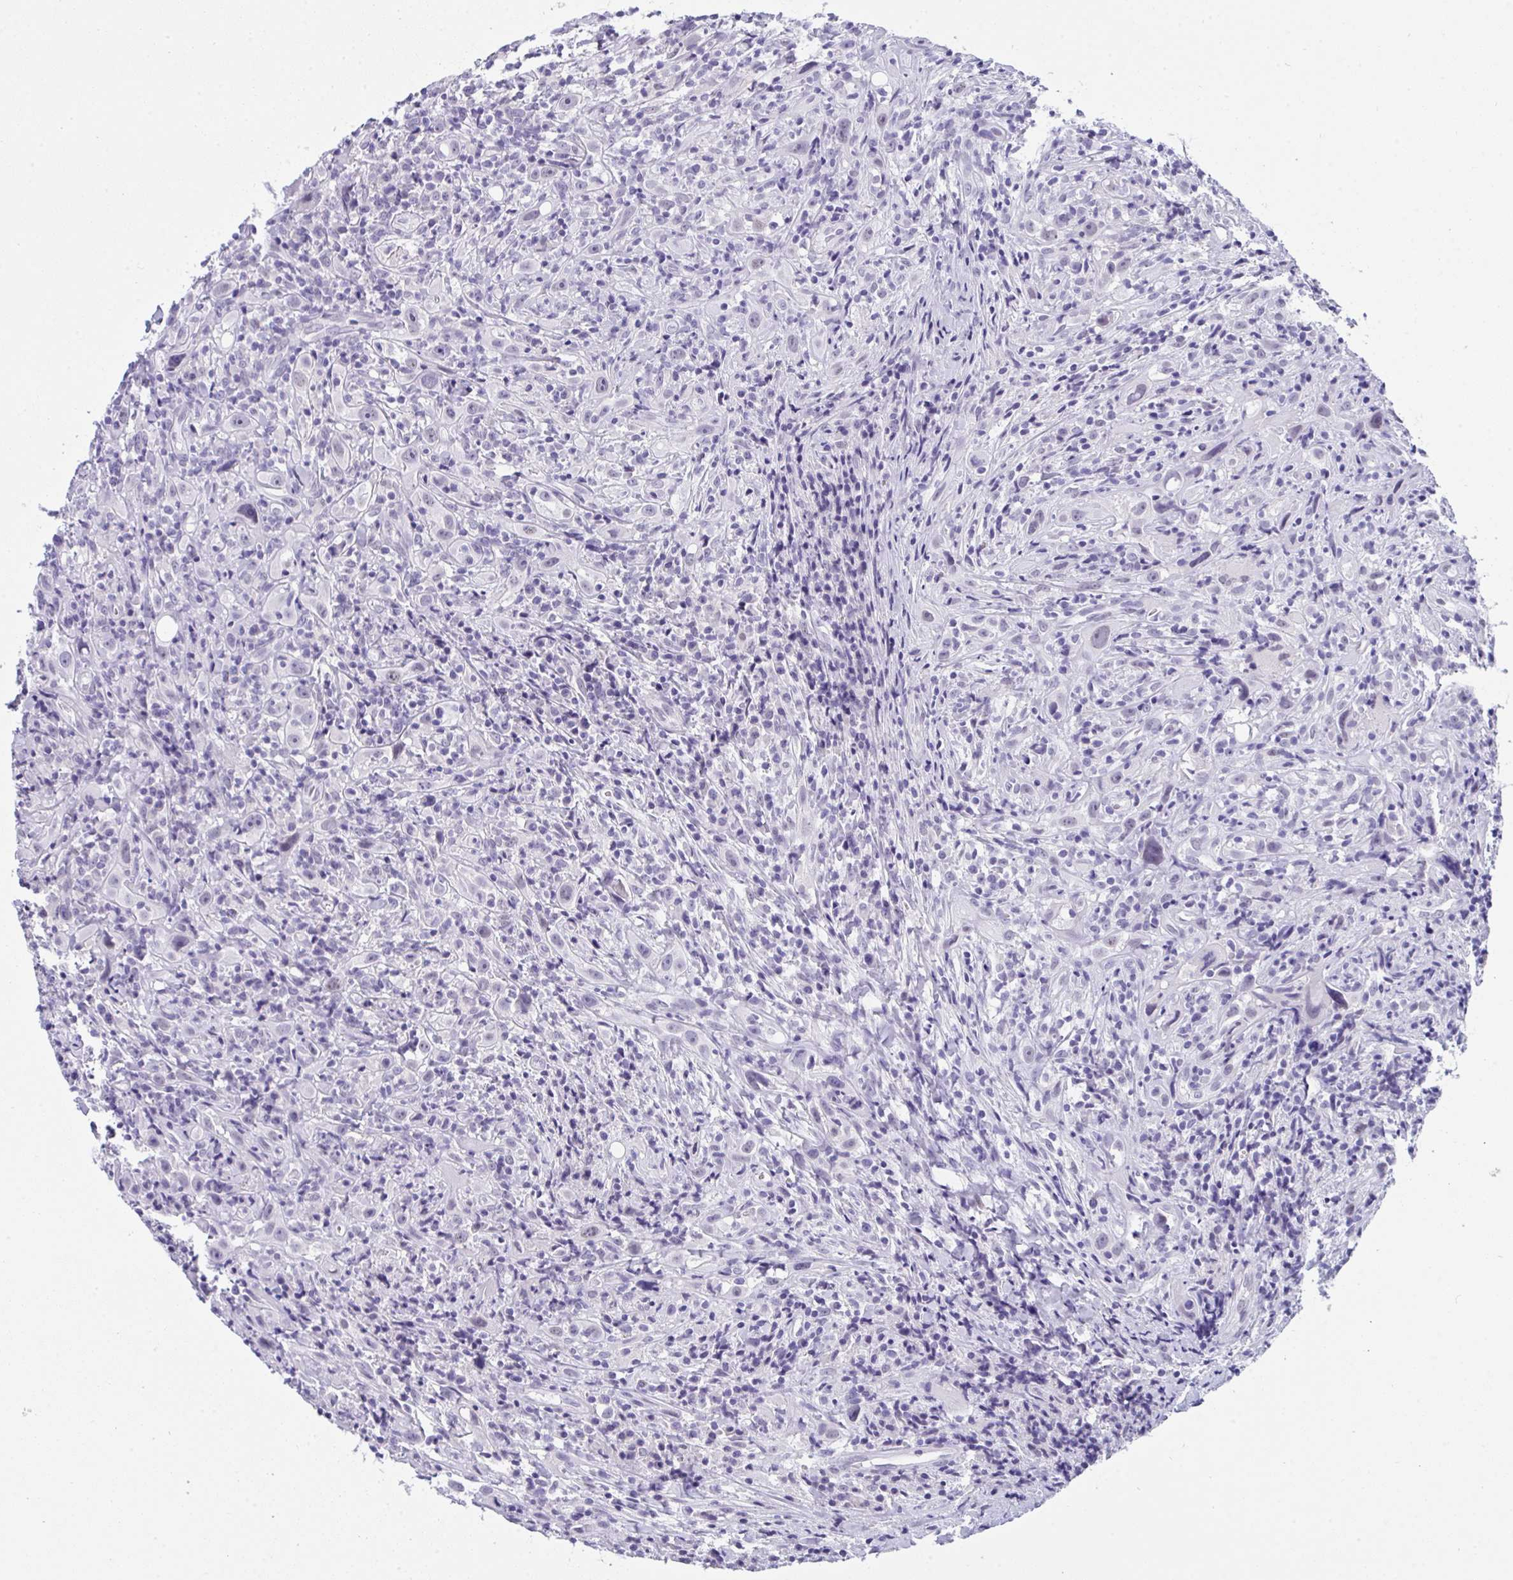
{"staining": {"intensity": "negative", "quantity": "none", "location": "none"}, "tissue": "head and neck cancer", "cell_type": "Tumor cells", "image_type": "cancer", "snomed": [{"axis": "morphology", "description": "Squamous cell carcinoma, NOS"}, {"axis": "topography", "description": "Head-Neck"}], "caption": "IHC micrograph of neoplastic tissue: head and neck squamous cell carcinoma stained with DAB demonstrates no significant protein positivity in tumor cells.", "gene": "PRDM9", "patient": {"sex": "female", "age": 95}}